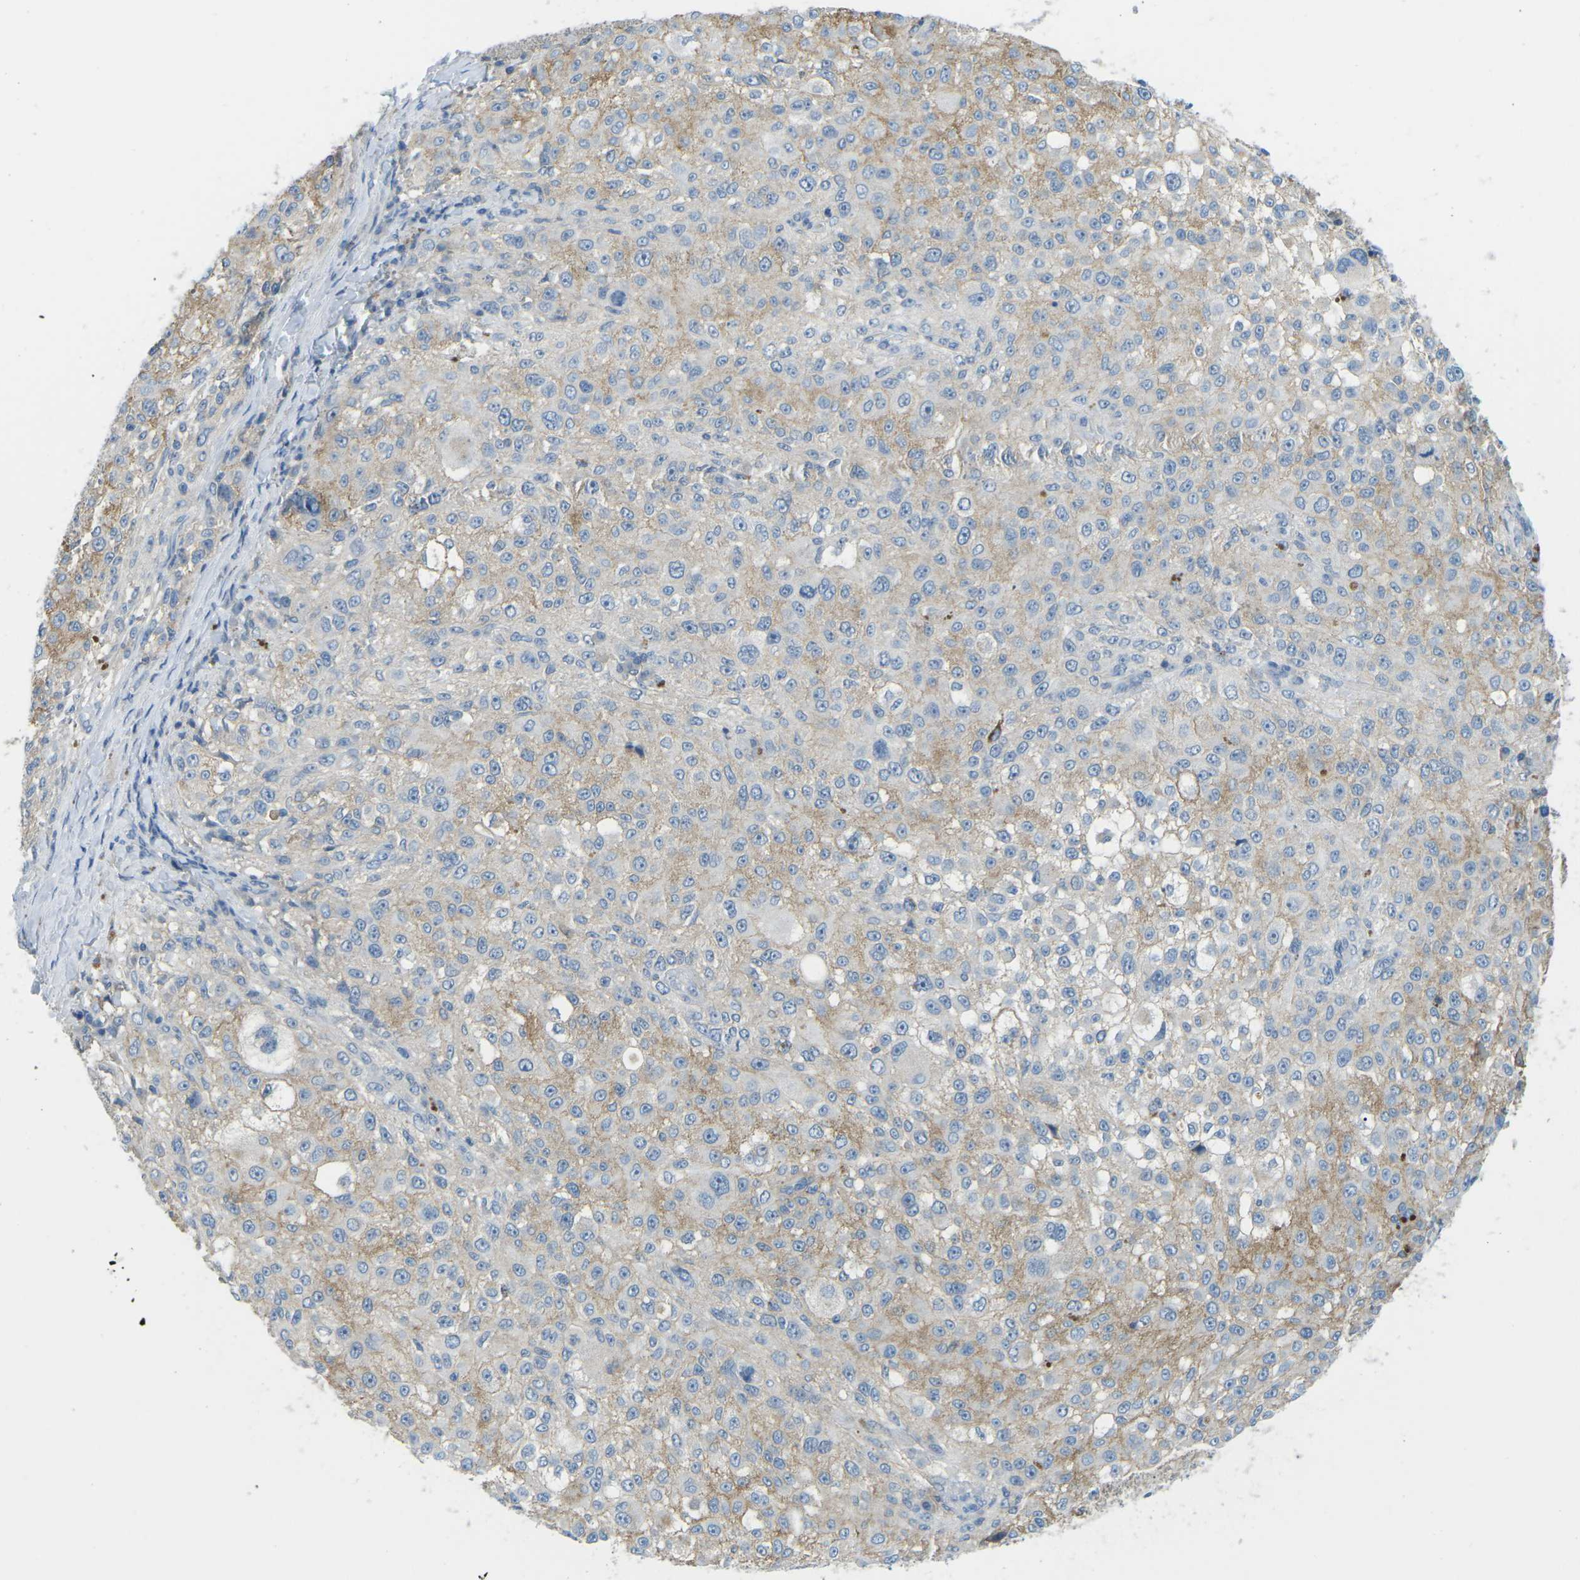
{"staining": {"intensity": "weak", "quantity": "25%-75%", "location": "cytoplasmic/membranous"}, "tissue": "melanoma", "cell_type": "Tumor cells", "image_type": "cancer", "snomed": [{"axis": "morphology", "description": "Necrosis, NOS"}, {"axis": "morphology", "description": "Malignant melanoma, NOS"}, {"axis": "topography", "description": "Skin"}], "caption": "Human malignant melanoma stained with a brown dye exhibits weak cytoplasmic/membranous positive positivity in about 25%-75% of tumor cells.", "gene": "CD47", "patient": {"sex": "female", "age": 87}}